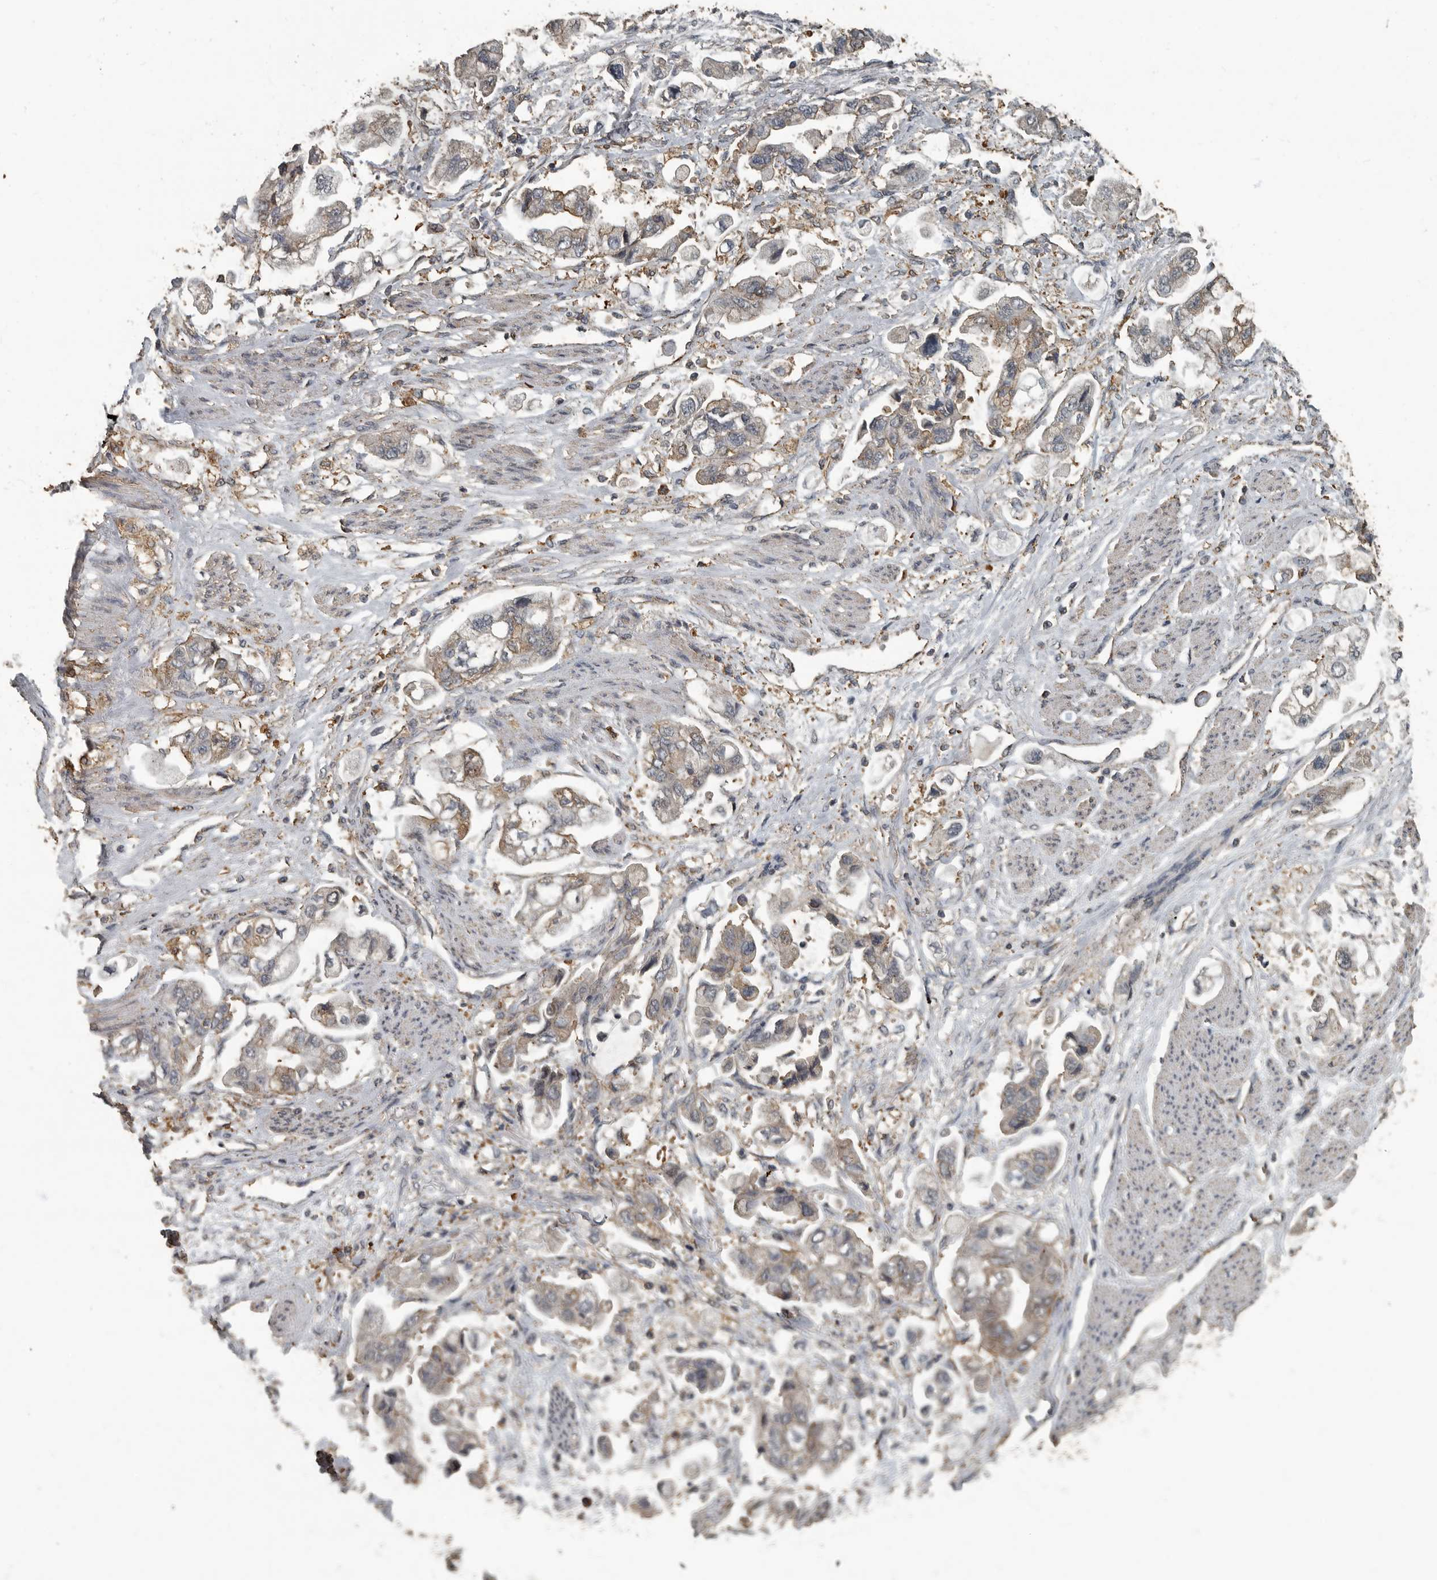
{"staining": {"intensity": "weak", "quantity": "<25%", "location": "cytoplasmic/membranous"}, "tissue": "stomach cancer", "cell_type": "Tumor cells", "image_type": "cancer", "snomed": [{"axis": "morphology", "description": "Adenocarcinoma, NOS"}, {"axis": "topography", "description": "Stomach"}], "caption": "Immunohistochemistry (IHC) of stomach cancer exhibits no staining in tumor cells. (Stains: DAB (3,3'-diaminobenzidine) immunohistochemistry with hematoxylin counter stain, Microscopy: brightfield microscopy at high magnification).", "gene": "IL15RA", "patient": {"sex": "male", "age": 62}}